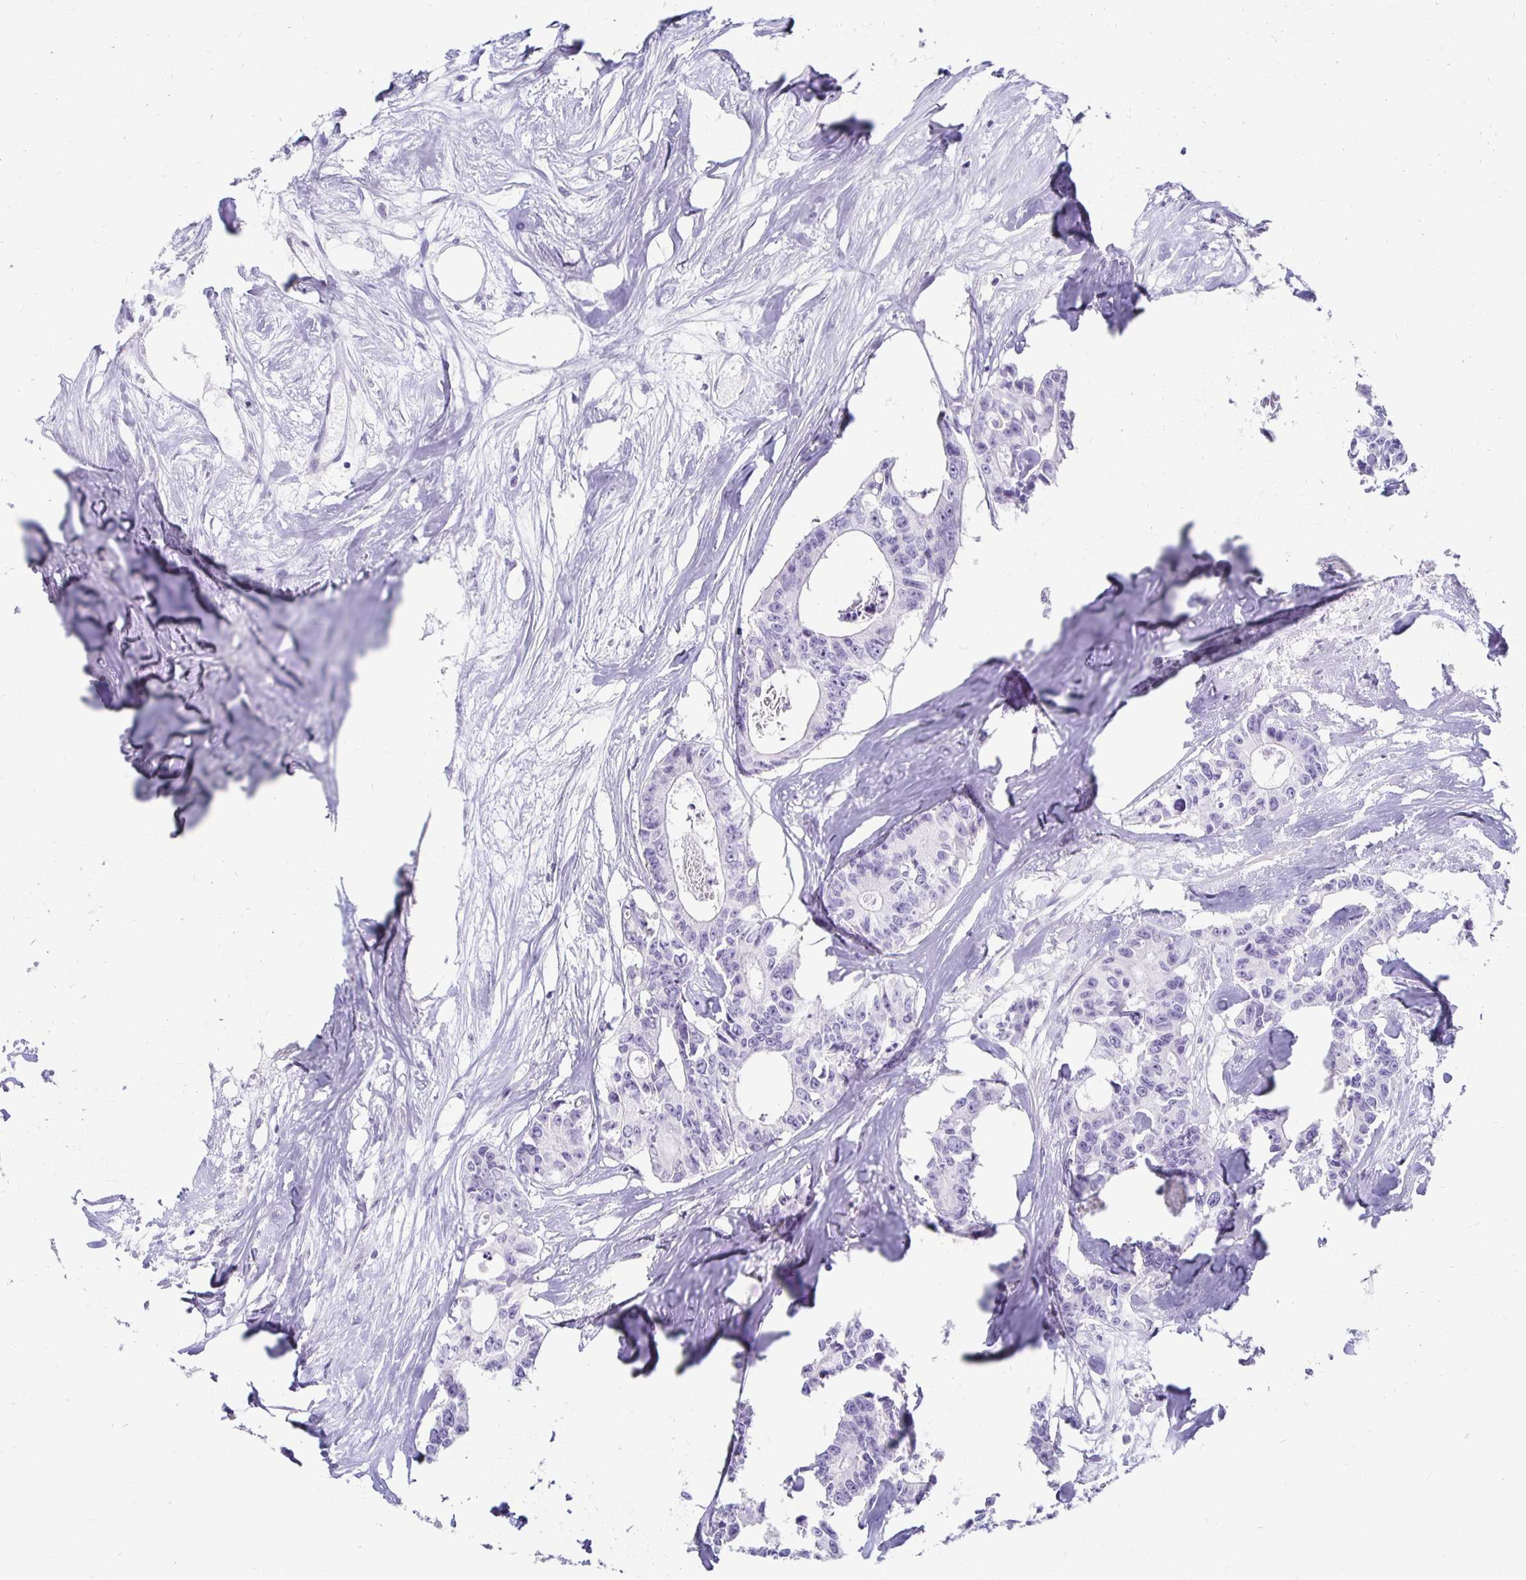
{"staining": {"intensity": "negative", "quantity": "none", "location": "none"}, "tissue": "colorectal cancer", "cell_type": "Tumor cells", "image_type": "cancer", "snomed": [{"axis": "morphology", "description": "Adenocarcinoma, NOS"}, {"axis": "topography", "description": "Rectum"}], "caption": "Immunohistochemical staining of human colorectal cancer (adenocarcinoma) shows no significant positivity in tumor cells.", "gene": "CST6", "patient": {"sex": "male", "age": 57}}